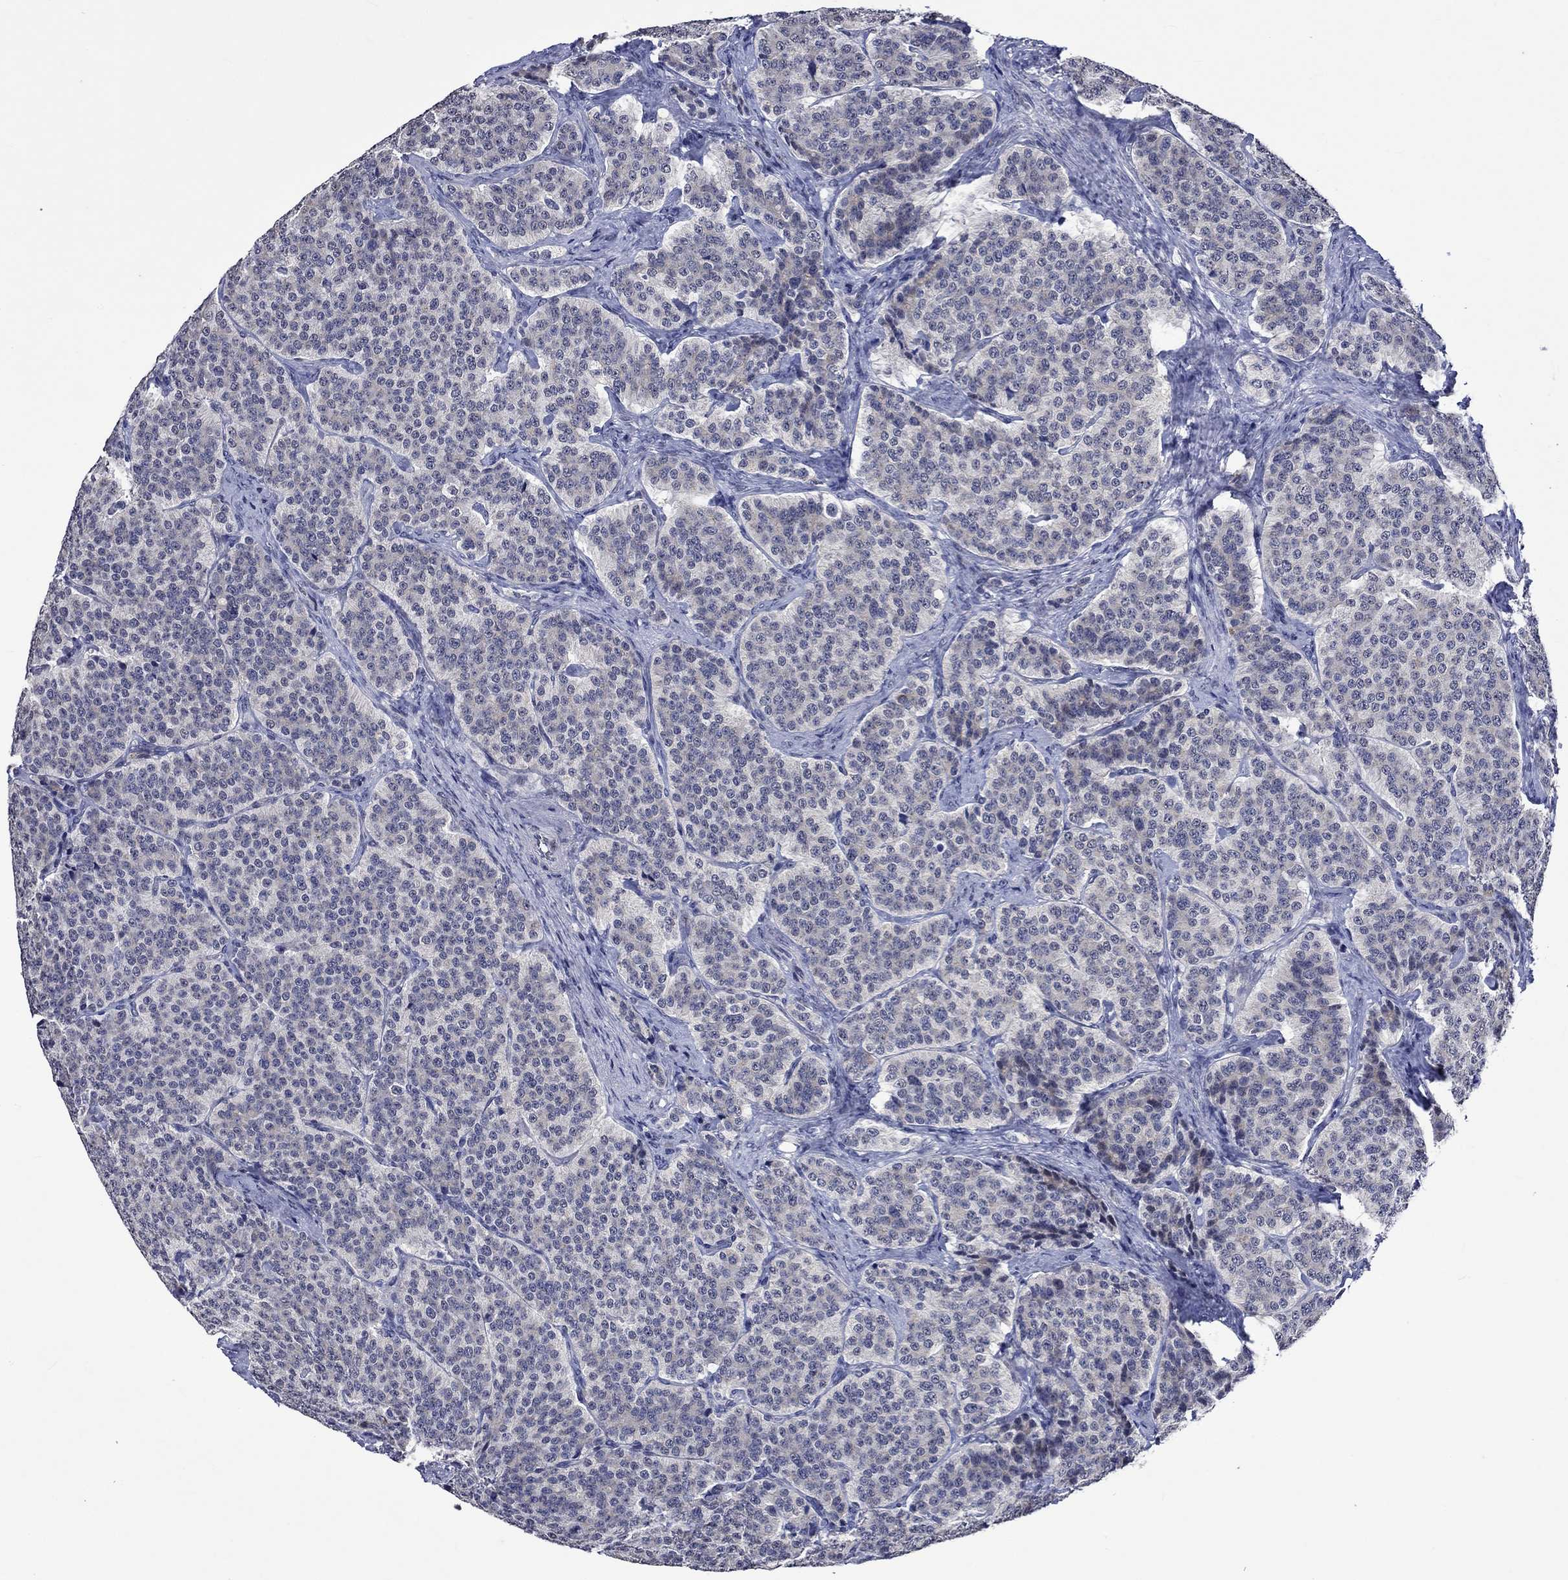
{"staining": {"intensity": "negative", "quantity": "none", "location": "none"}, "tissue": "carcinoid", "cell_type": "Tumor cells", "image_type": "cancer", "snomed": [{"axis": "morphology", "description": "Carcinoid, malignant, NOS"}, {"axis": "topography", "description": "Small intestine"}], "caption": "High power microscopy photomicrograph of an IHC histopathology image of carcinoid, revealing no significant expression in tumor cells. (DAB (3,3'-diaminobenzidine) immunohistochemistry (IHC) visualized using brightfield microscopy, high magnification).", "gene": "DDX3Y", "patient": {"sex": "female", "age": 58}}